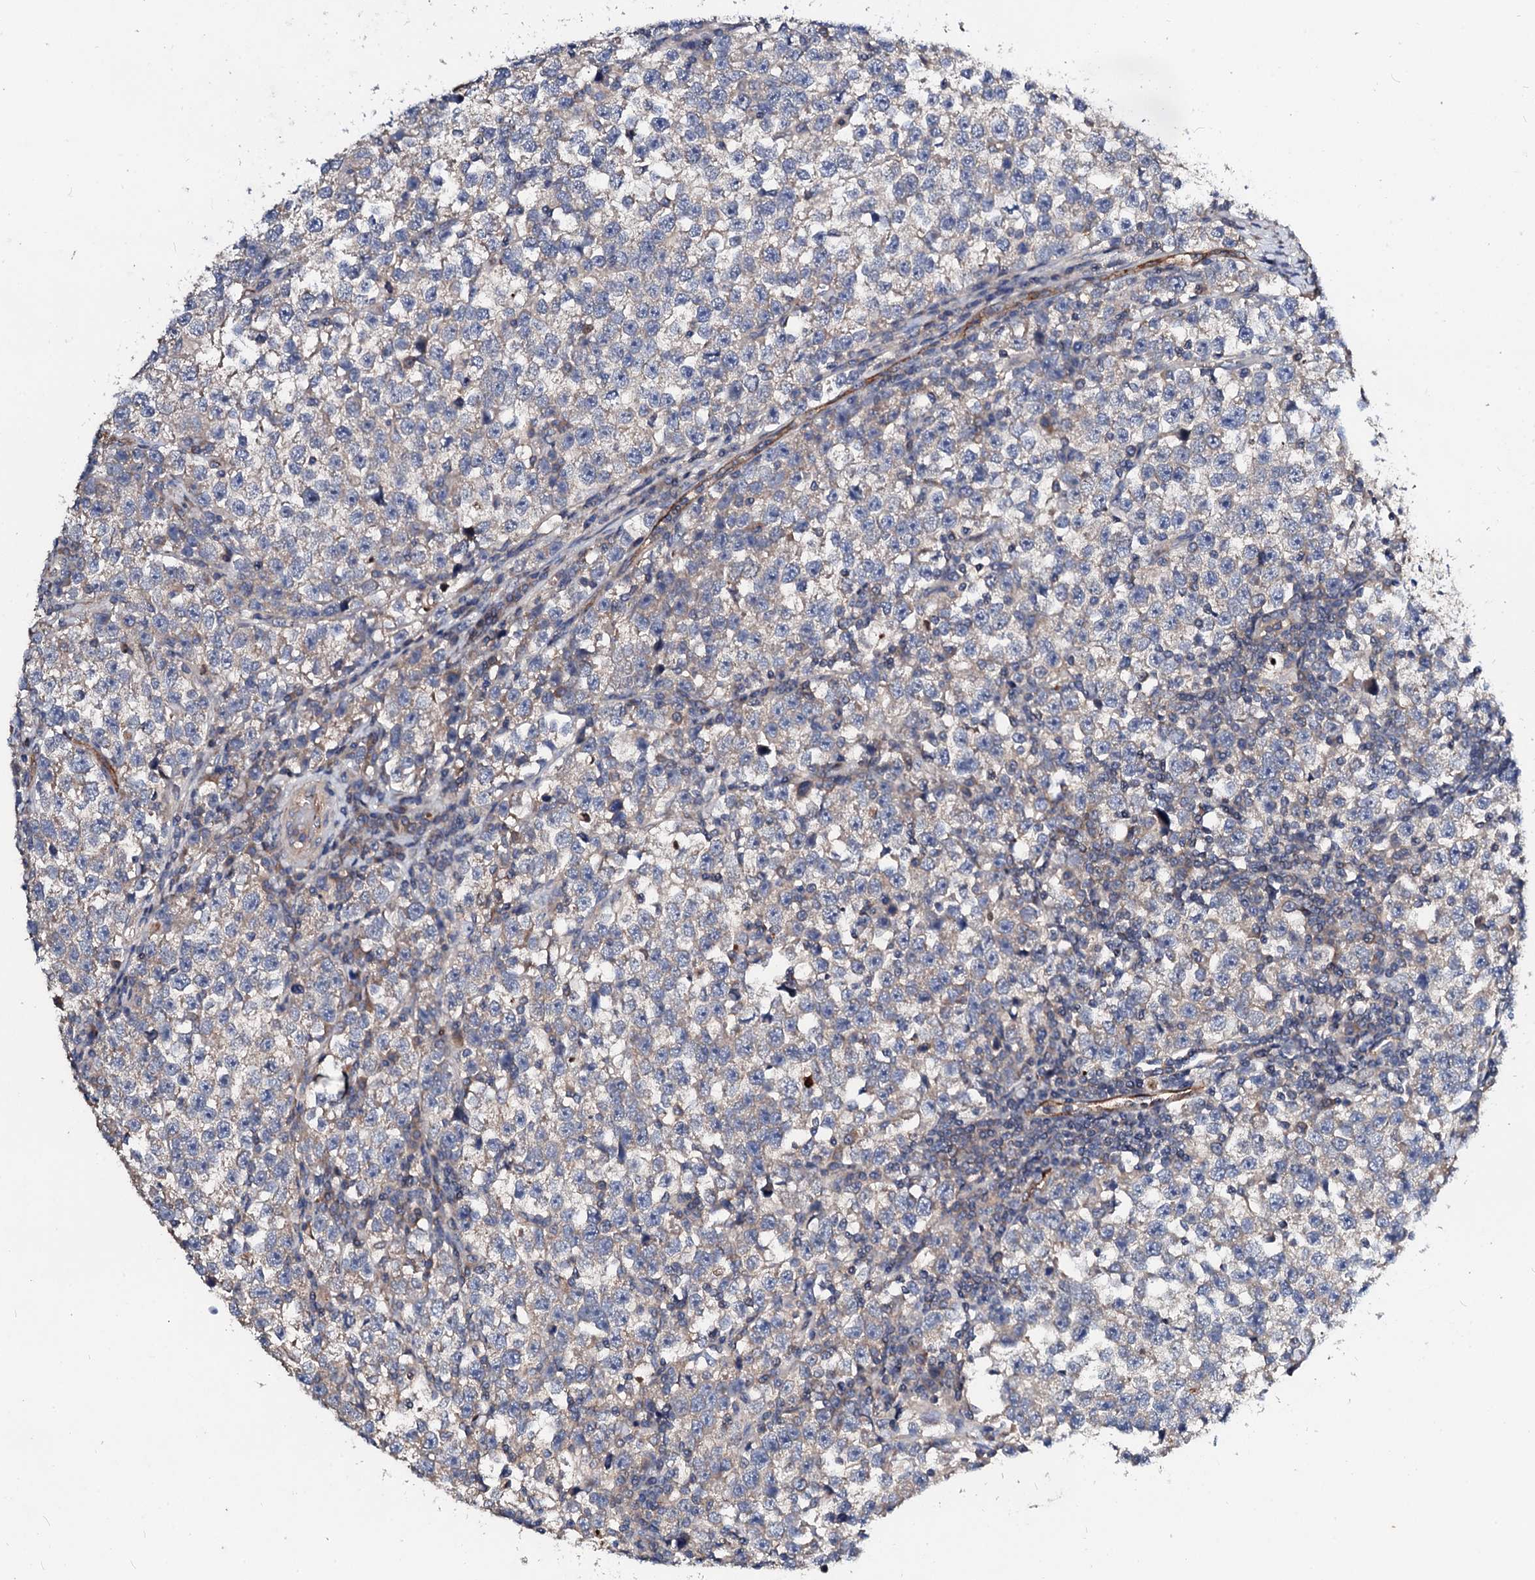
{"staining": {"intensity": "negative", "quantity": "none", "location": "none"}, "tissue": "testis cancer", "cell_type": "Tumor cells", "image_type": "cancer", "snomed": [{"axis": "morphology", "description": "Normal tissue, NOS"}, {"axis": "morphology", "description": "Seminoma, NOS"}, {"axis": "topography", "description": "Testis"}], "caption": "Tumor cells show no significant protein staining in testis cancer (seminoma). The staining was performed using DAB to visualize the protein expression in brown, while the nuclei were stained in blue with hematoxylin (Magnification: 20x).", "gene": "FIBIN", "patient": {"sex": "male", "age": 43}}